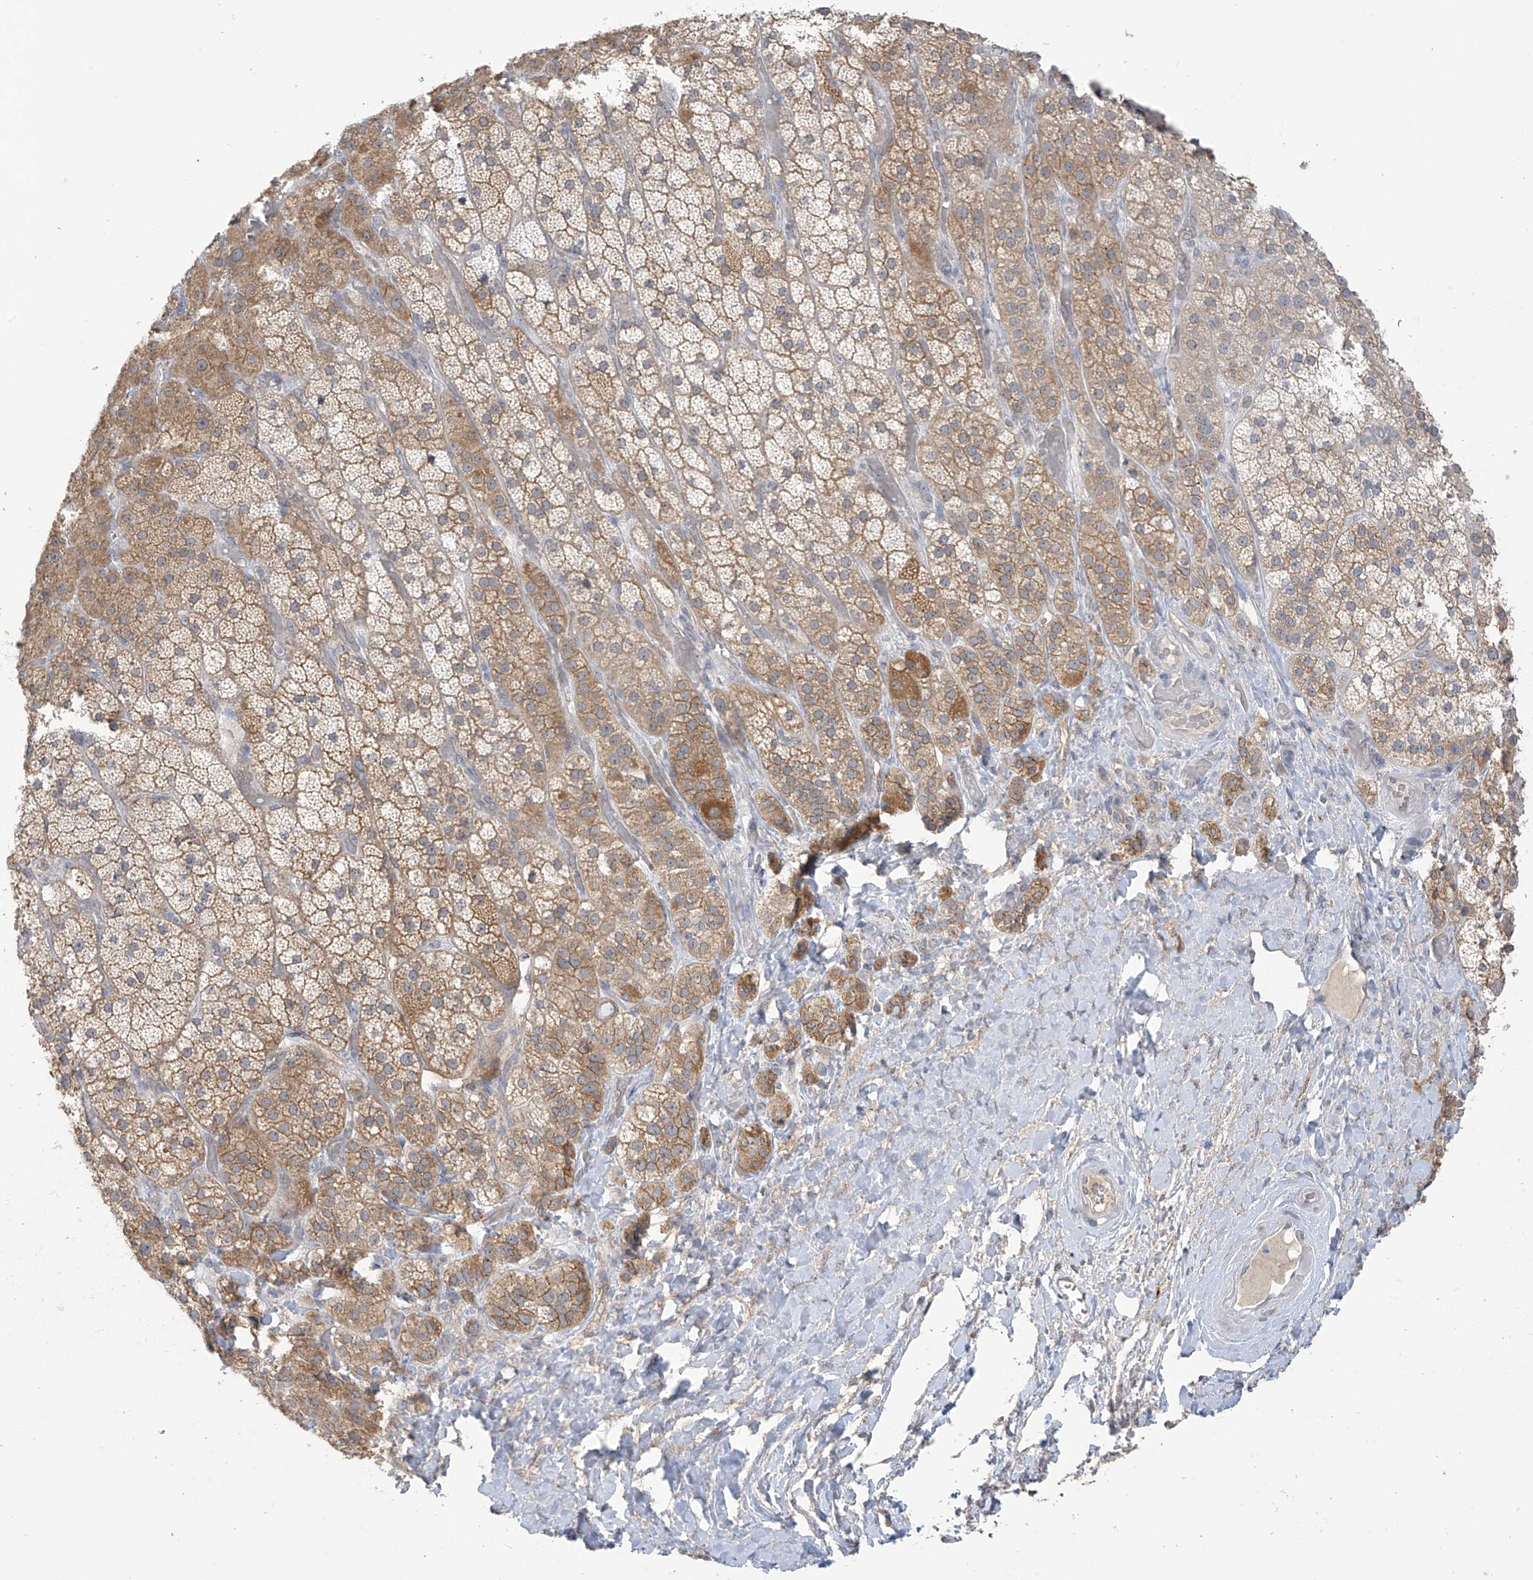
{"staining": {"intensity": "moderate", "quantity": ">75%", "location": "cytoplasmic/membranous,nuclear"}, "tissue": "adrenal gland", "cell_type": "Glandular cells", "image_type": "normal", "snomed": [{"axis": "morphology", "description": "Normal tissue, NOS"}, {"axis": "topography", "description": "Adrenal gland"}], "caption": "This micrograph exhibits normal adrenal gland stained with IHC to label a protein in brown. The cytoplasmic/membranous,nuclear of glandular cells show moderate positivity for the protein. Nuclei are counter-stained blue.", "gene": "KIAA1522", "patient": {"sex": "male", "age": 57}}